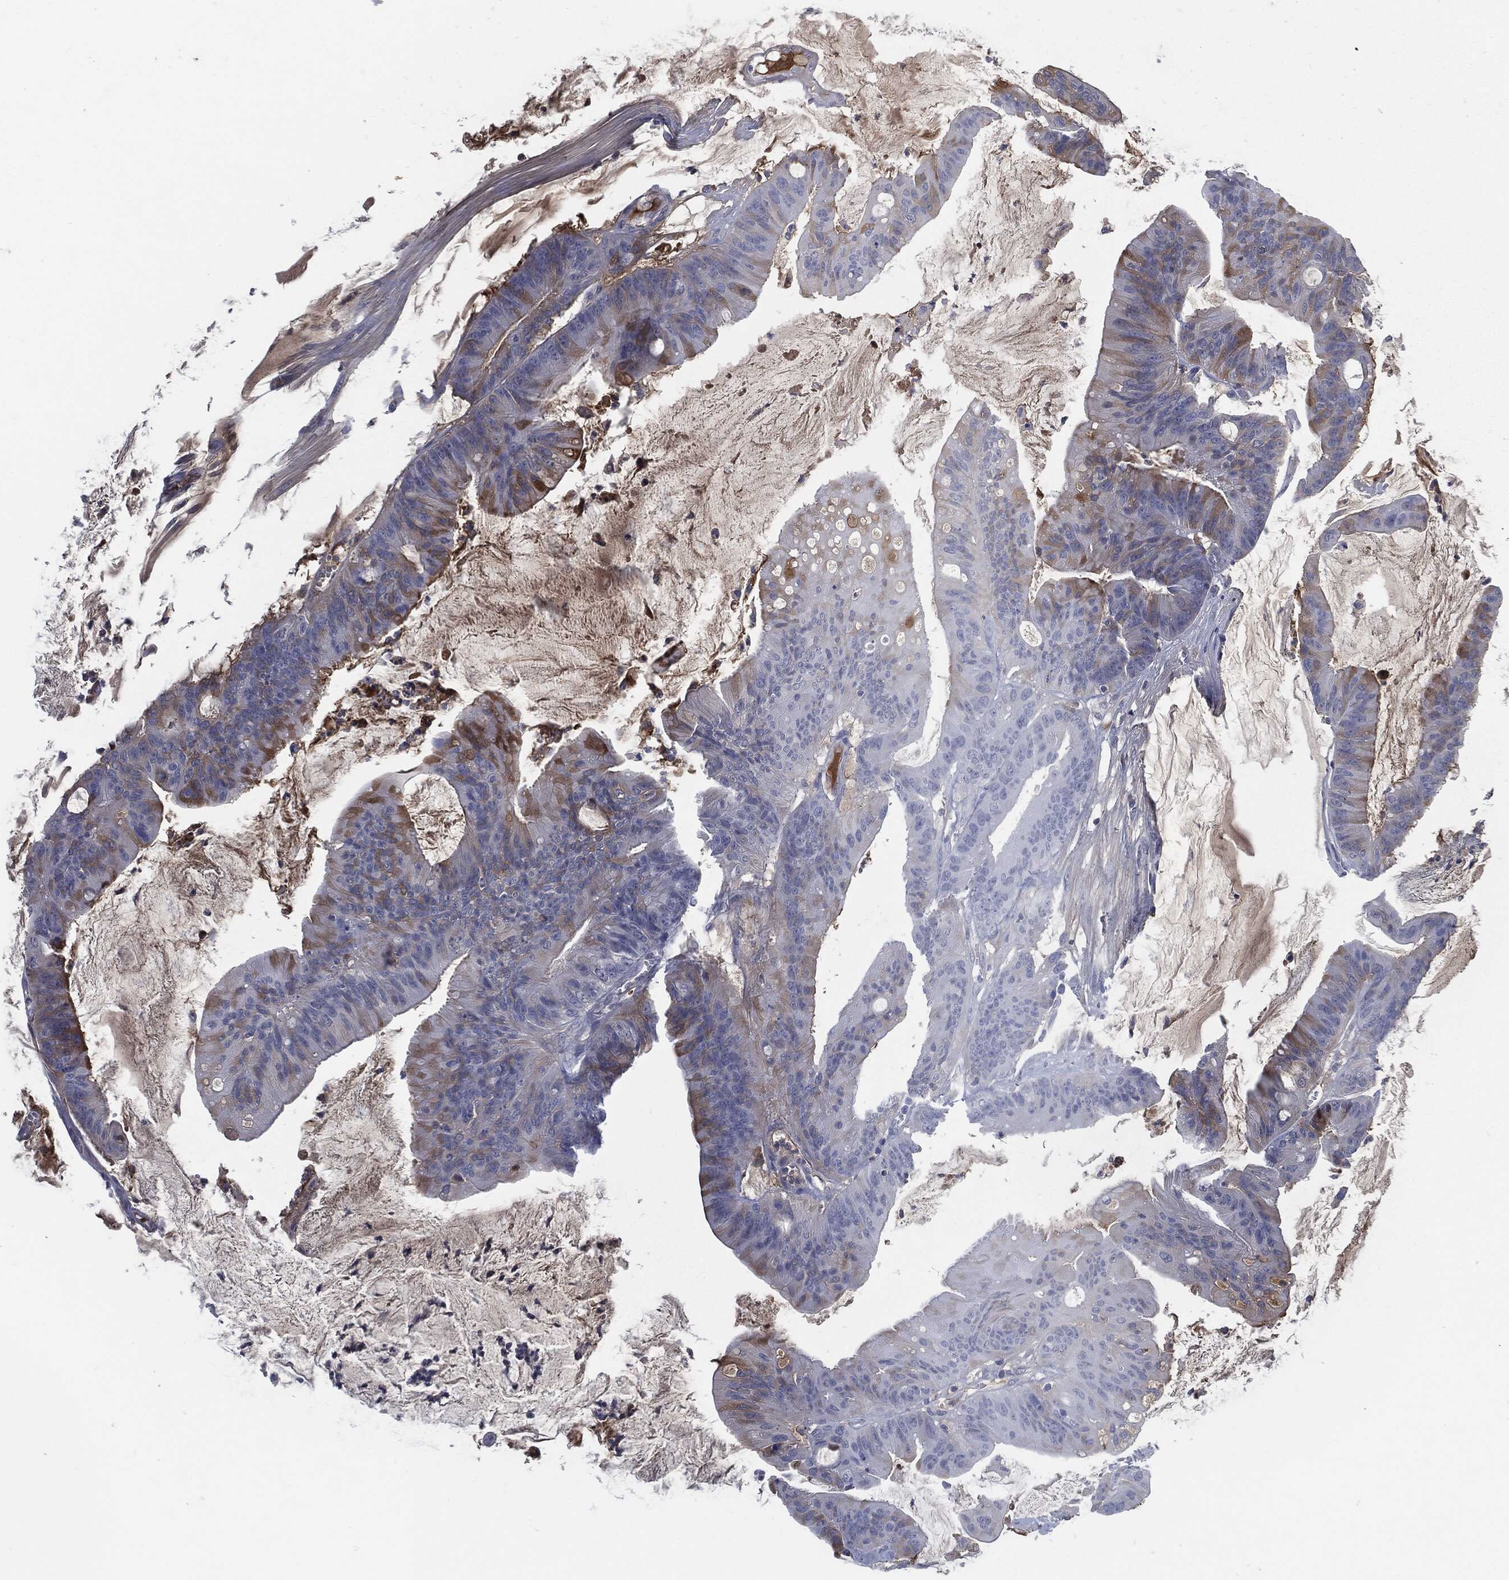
{"staining": {"intensity": "moderate", "quantity": "<25%", "location": "cytoplasmic/membranous"}, "tissue": "colorectal cancer", "cell_type": "Tumor cells", "image_type": "cancer", "snomed": [{"axis": "morphology", "description": "Adenocarcinoma, NOS"}, {"axis": "topography", "description": "Colon"}], "caption": "This is a histology image of IHC staining of colorectal adenocarcinoma, which shows moderate positivity in the cytoplasmic/membranous of tumor cells.", "gene": "MST1", "patient": {"sex": "female", "age": 69}}